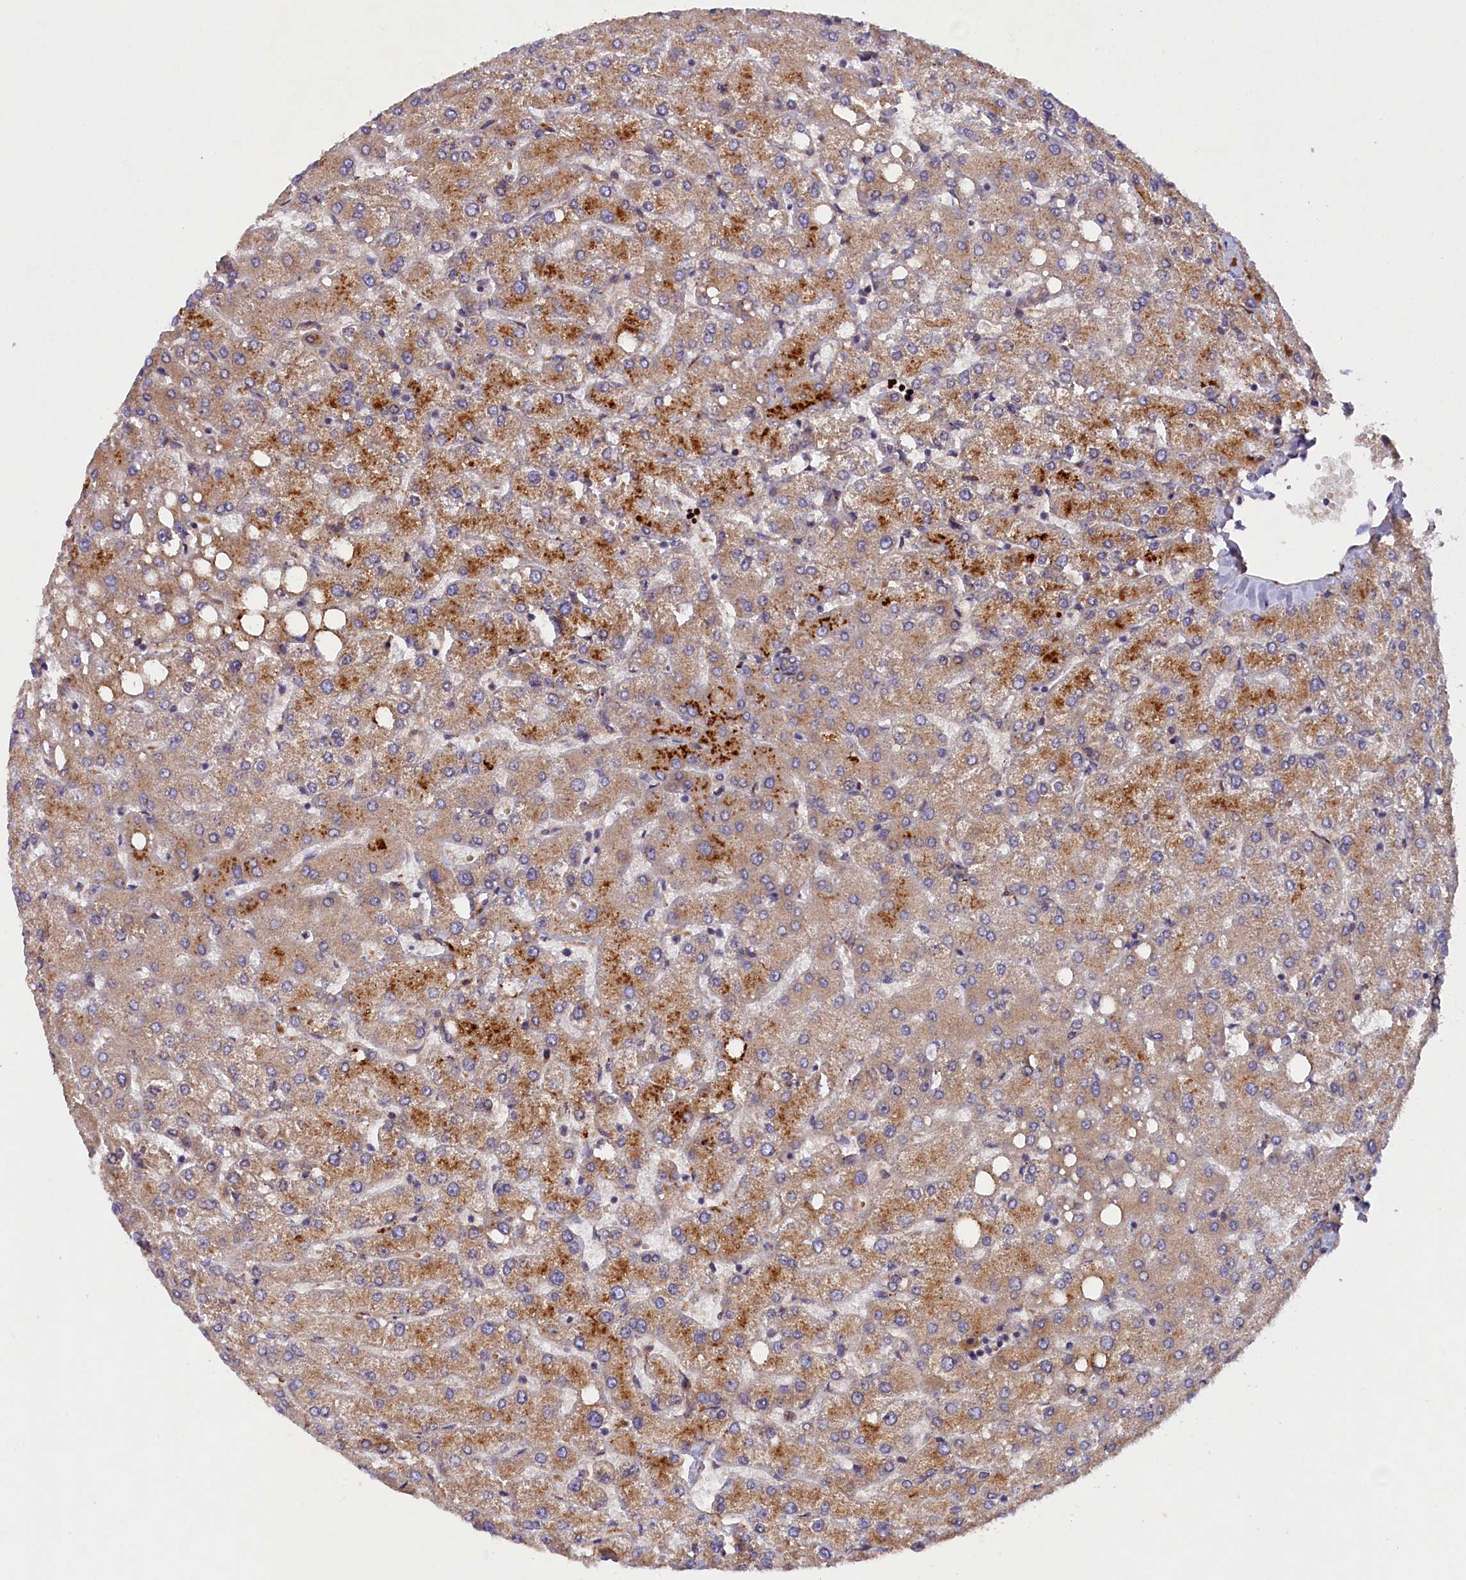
{"staining": {"intensity": "negative", "quantity": "none", "location": "none"}, "tissue": "liver", "cell_type": "Cholangiocytes", "image_type": "normal", "snomed": [{"axis": "morphology", "description": "Normal tissue, NOS"}, {"axis": "topography", "description": "Liver"}], "caption": "IHC micrograph of benign liver: human liver stained with DAB (3,3'-diaminobenzidine) exhibits no significant protein positivity in cholangiocytes. Brightfield microscopy of immunohistochemistry stained with DAB (3,3'-diaminobenzidine) (brown) and hematoxylin (blue), captured at high magnification.", "gene": "ARRDC4", "patient": {"sex": "female", "age": 54}}